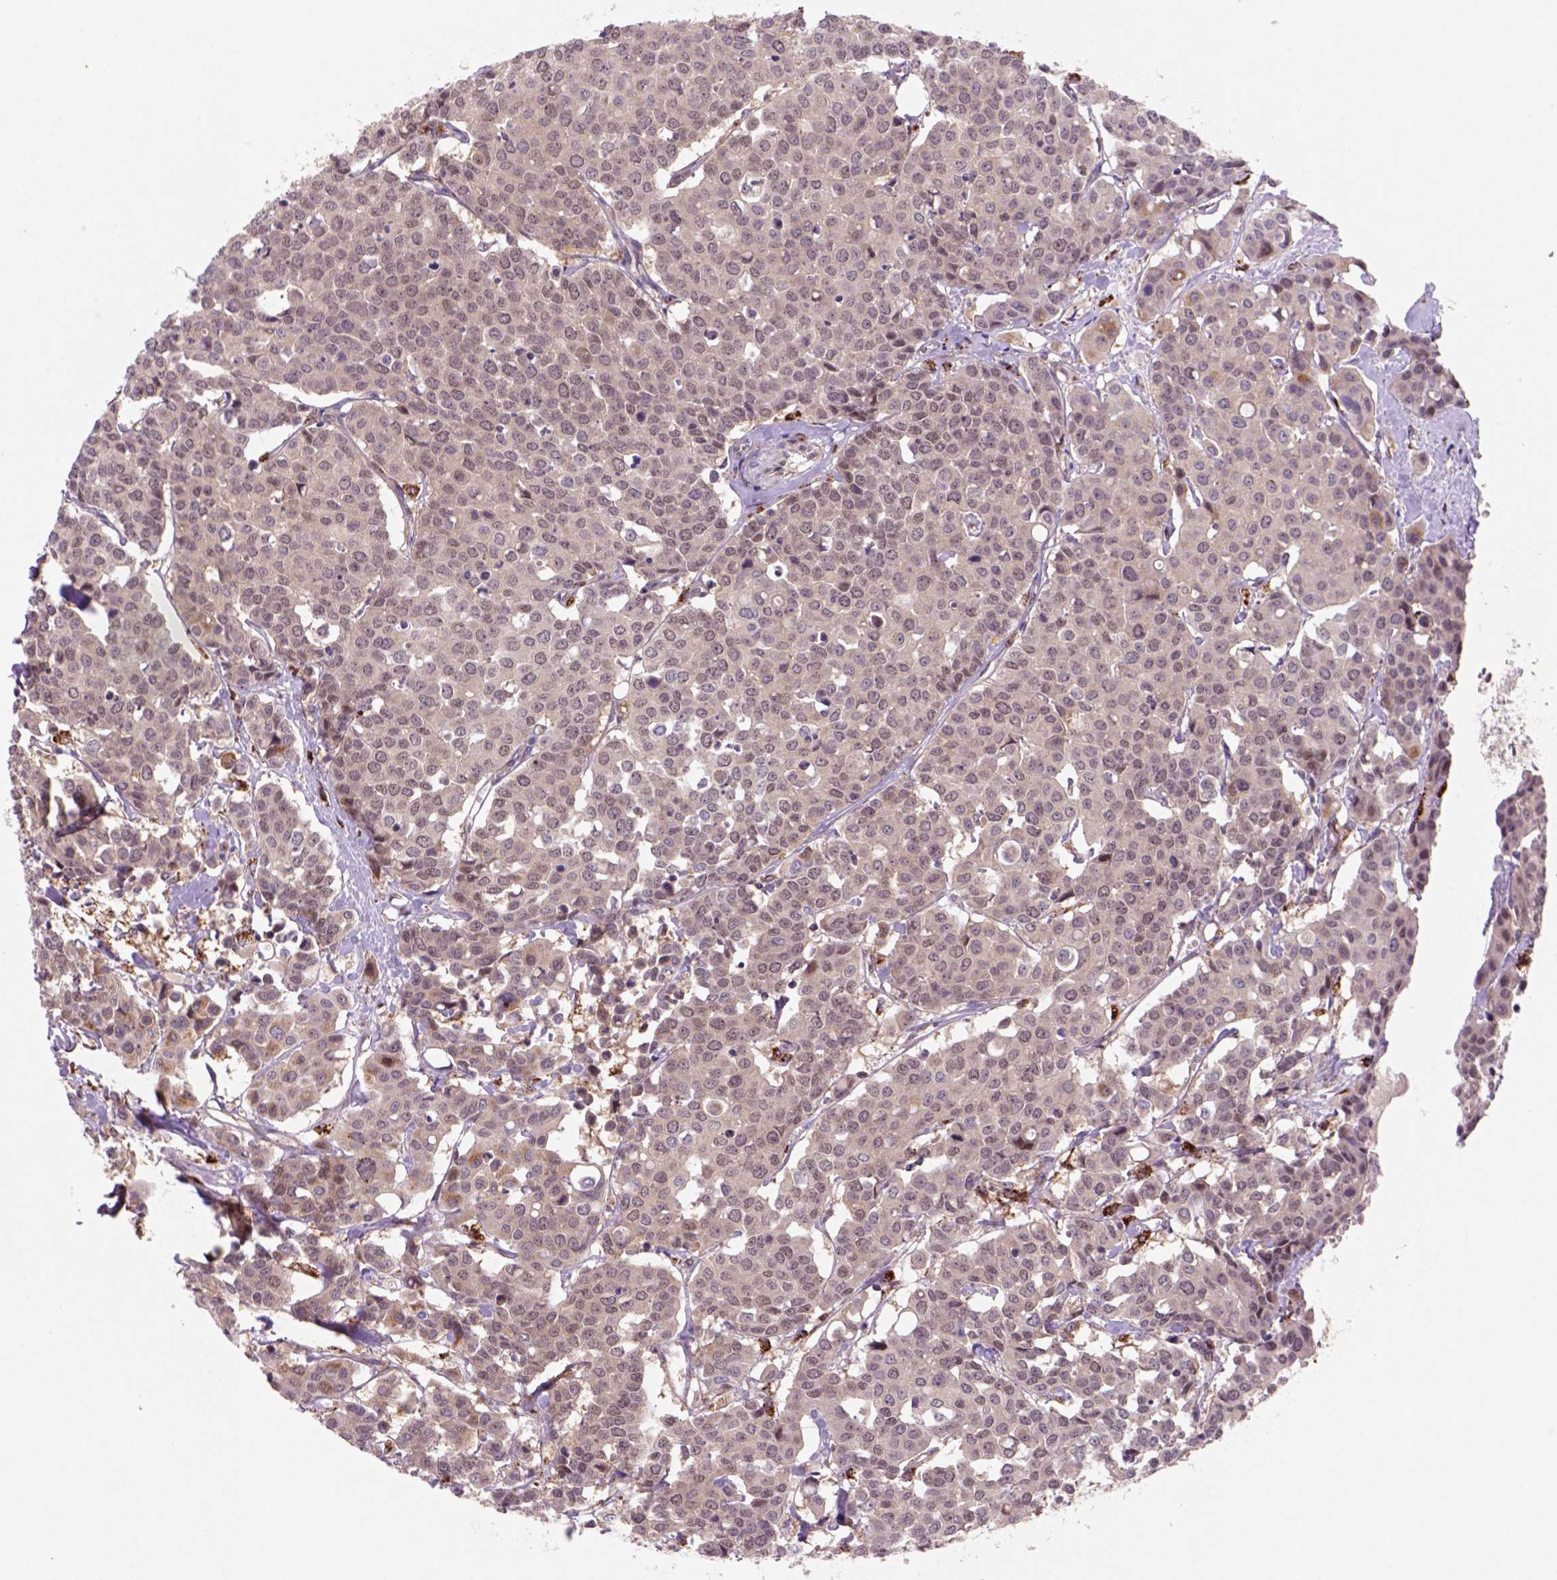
{"staining": {"intensity": "negative", "quantity": "none", "location": "none"}, "tissue": "carcinoid", "cell_type": "Tumor cells", "image_type": "cancer", "snomed": [{"axis": "morphology", "description": "Carcinoid, malignant, NOS"}, {"axis": "topography", "description": "Colon"}], "caption": "A photomicrograph of carcinoid stained for a protein exhibits no brown staining in tumor cells. (DAB (3,3'-diaminobenzidine) immunohistochemistry (IHC) visualized using brightfield microscopy, high magnification).", "gene": "FZD7", "patient": {"sex": "male", "age": 81}}